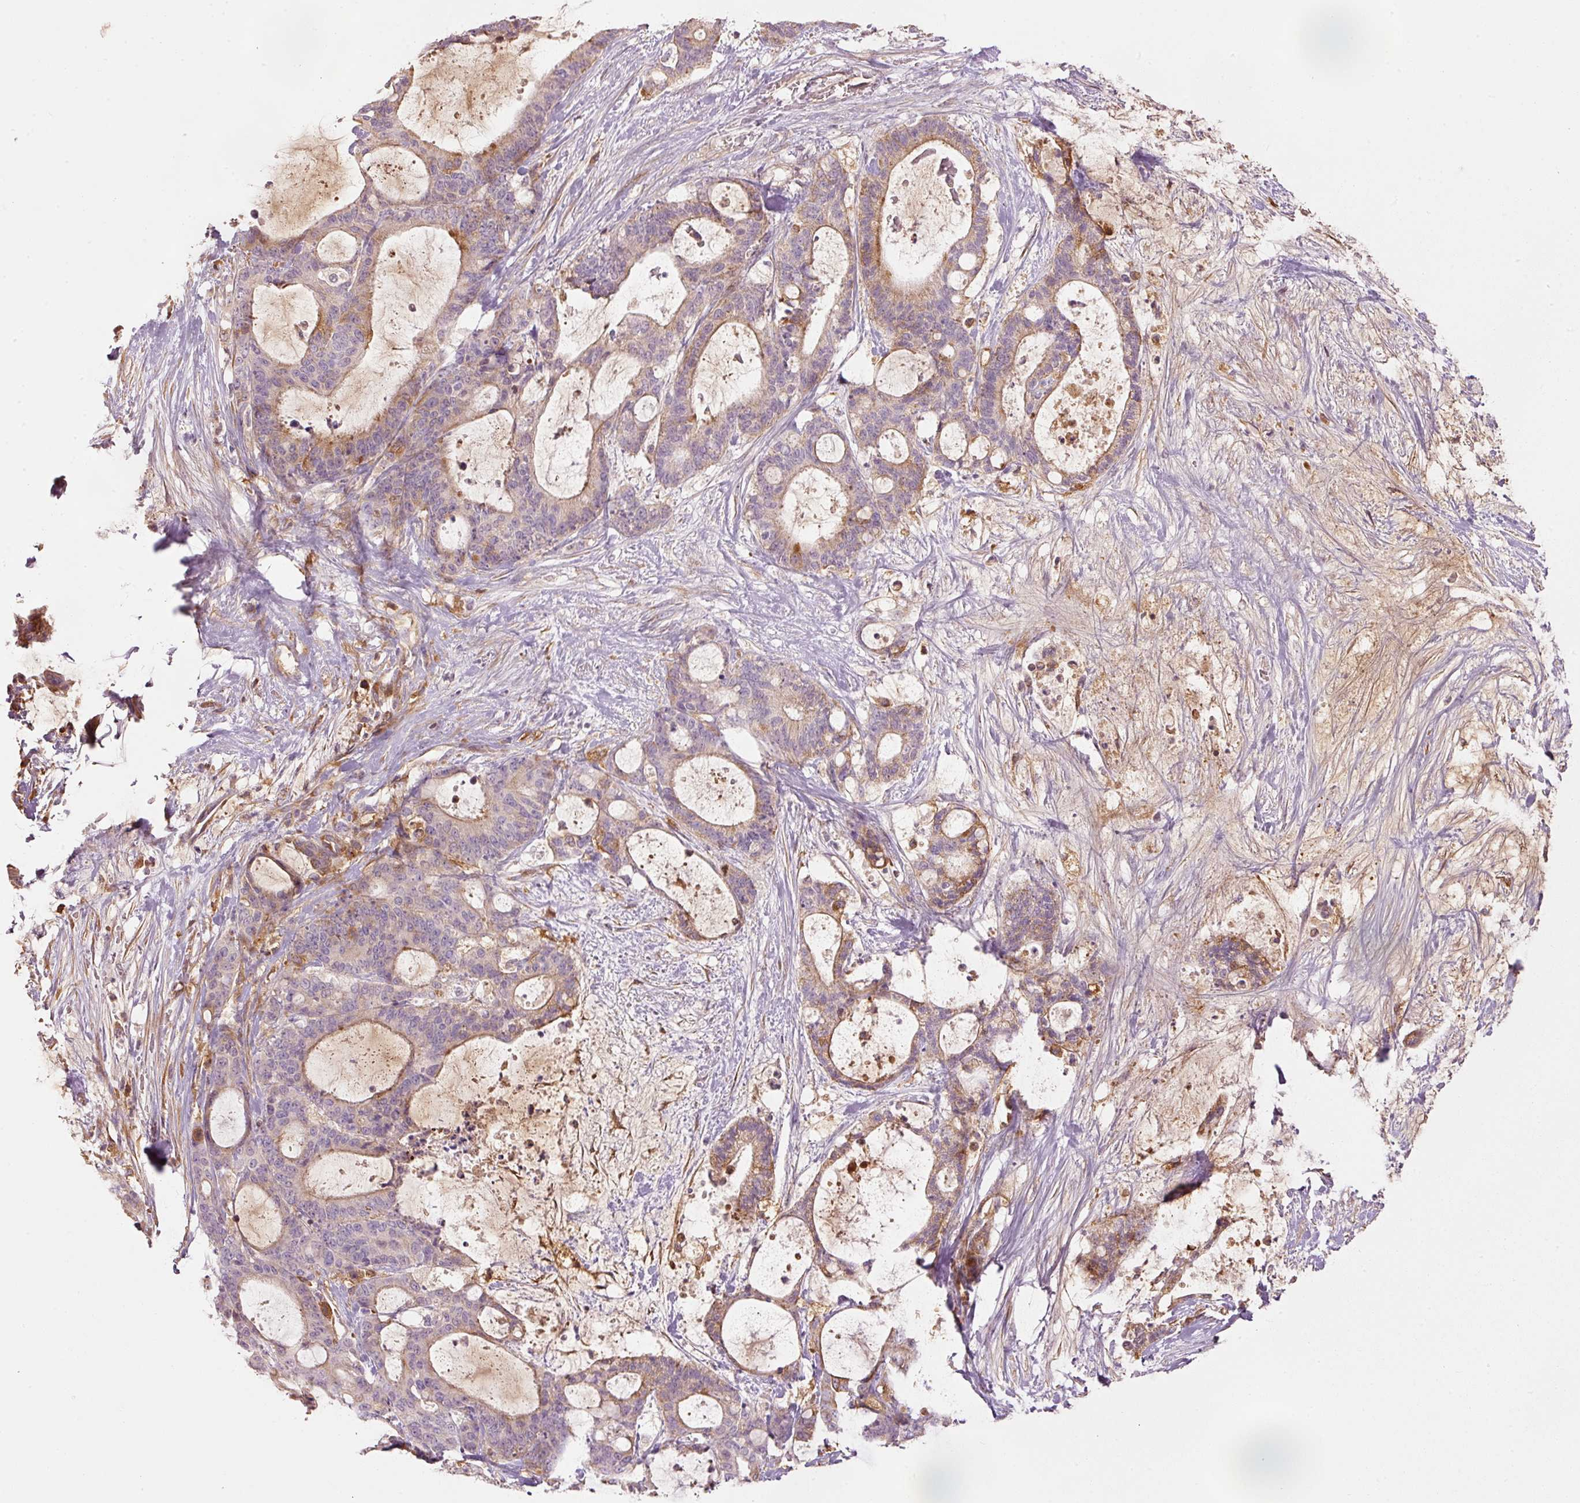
{"staining": {"intensity": "weak", "quantity": "25%-75%", "location": "cytoplasmic/membranous"}, "tissue": "liver cancer", "cell_type": "Tumor cells", "image_type": "cancer", "snomed": [{"axis": "morphology", "description": "Normal tissue, NOS"}, {"axis": "morphology", "description": "Cholangiocarcinoma"}, {"axis": "topography", "description": "Liver"}, {"axis": "topography", "description": "Peripheral nerve tissue"}], "caption": "Weak cytoplasmic/membranous protein staining is present in approximately 25%-75% of tumor cells in liver cancer (cholangiocarcinoma).", "gene": "SERPING1", "patient": {"sex": "female", "age": 73}}